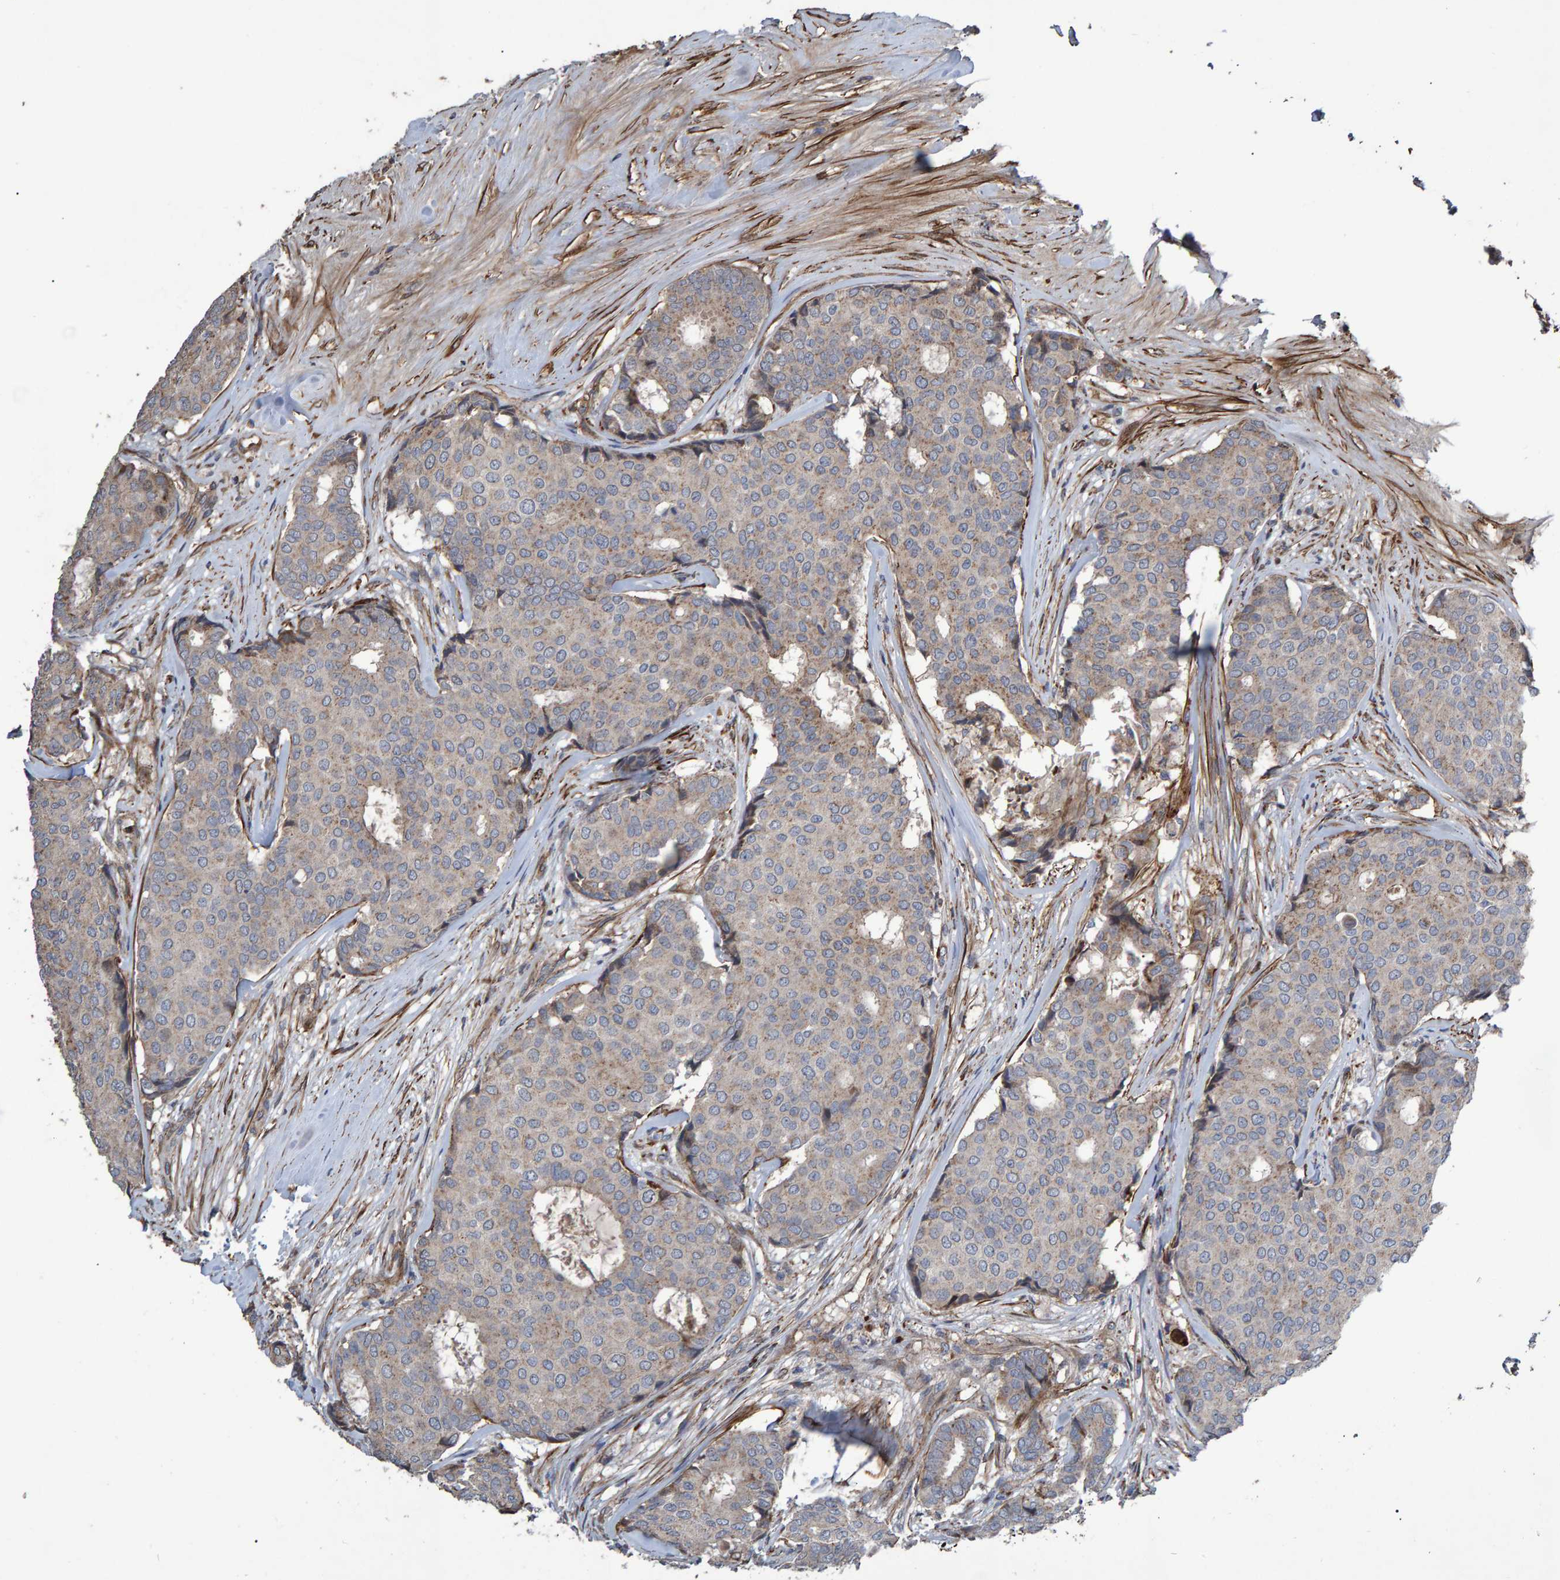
{"staining": {"intensity": "weak", "quantity": "25%-75%", "location": "cytoplasmic/membranous"}, "tissue": "breast cancer", "cell_type": "Tumor cells", "image_type": "cancer", "snomed": [{"axis": "morphology", "description": "Duct carcinoma"}, {"axis": "topography", "description": "Breast"}], "caption": "Brown immunohistochemical staining in infiltrating ductal carcinoma (breast) demonstrates weak cytoplasmic/membranous staining in approximately 25%-75% of tumor cells.", "gene": "SLIT2", "patient": {"sex": "female", "age": 75}}